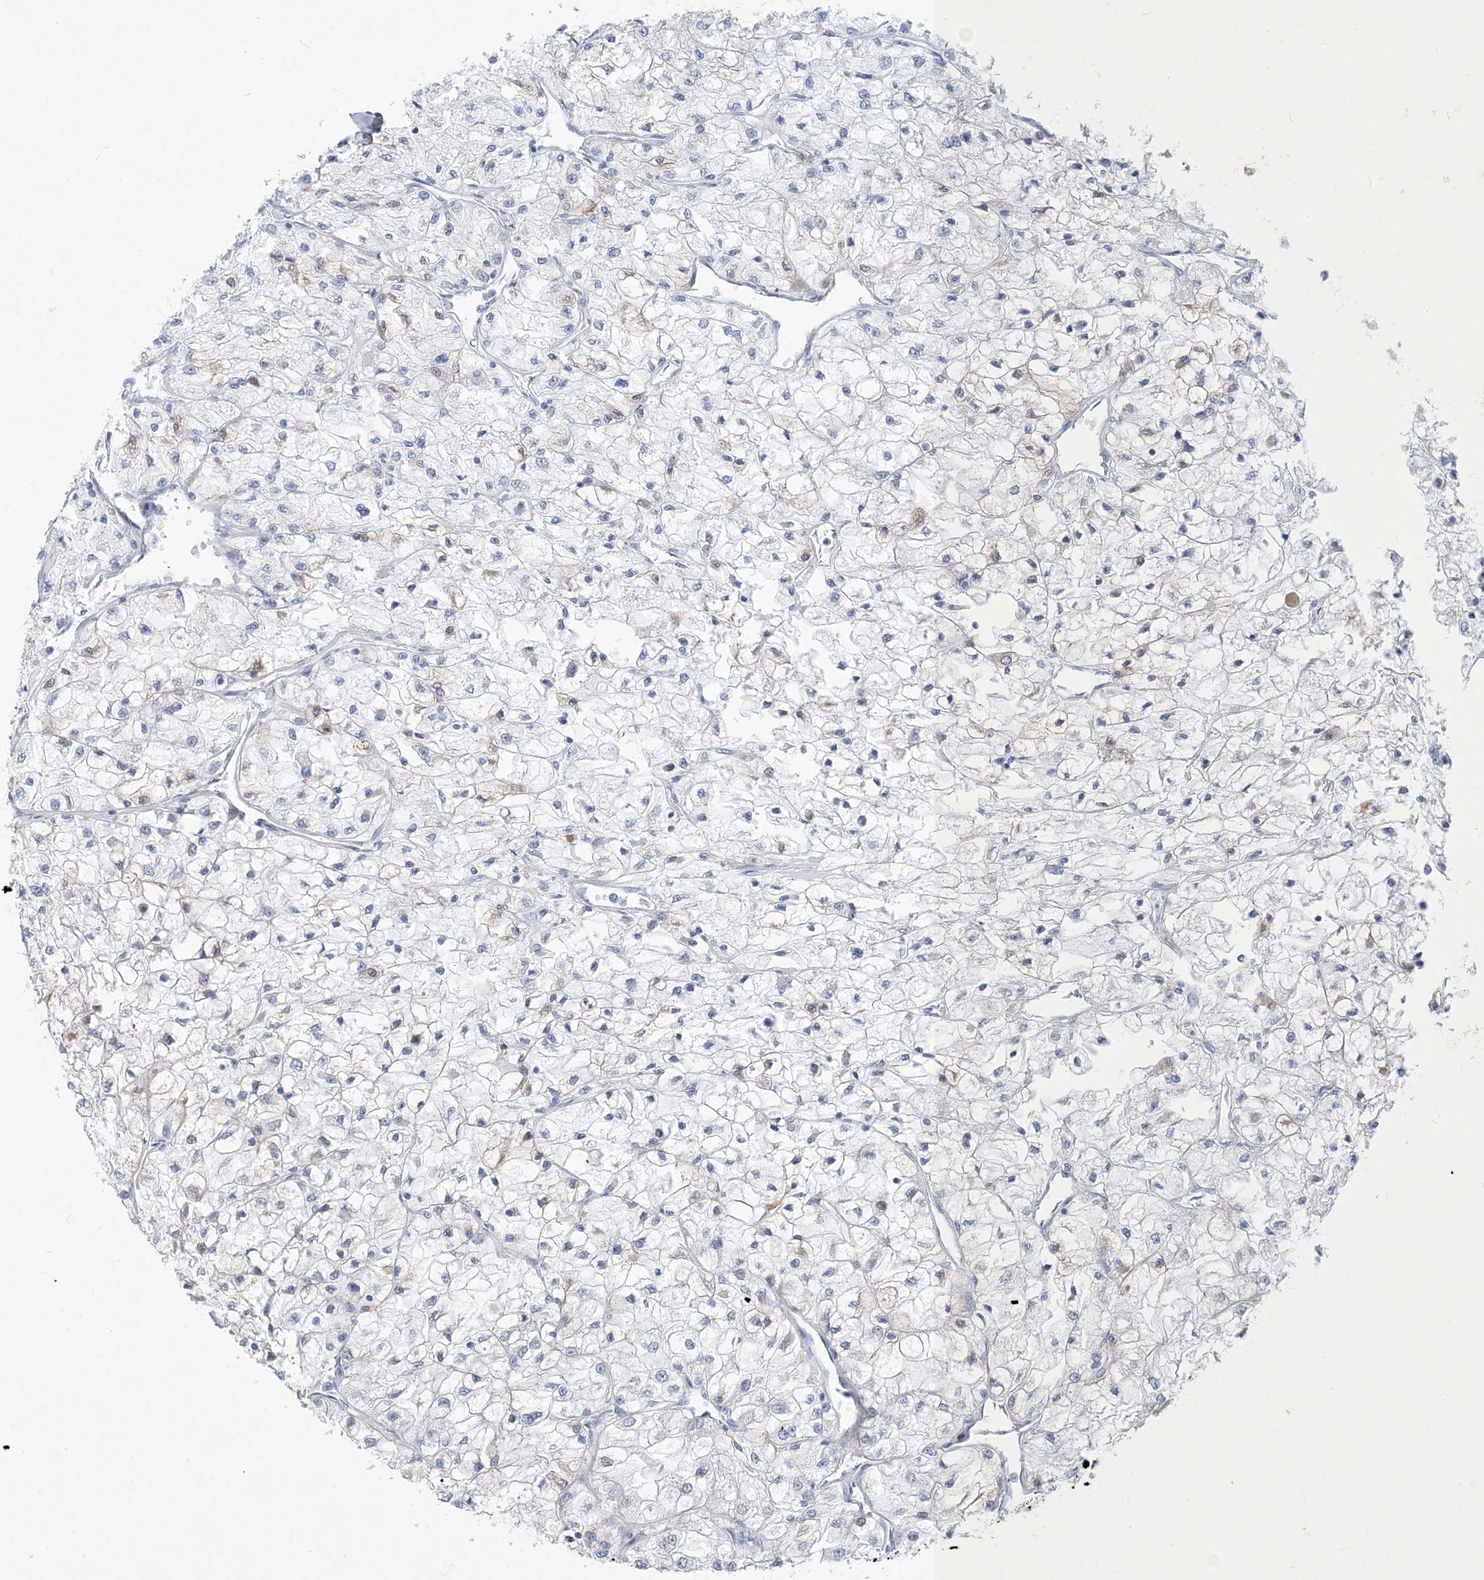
{"staining": {"intensity": "negative", "quantity": "none", "location": "none"}, "tissue": "renal cancer", "cell_type": "Tumor cells", "image_type": "cancer", "snomed": [{"axis": "morphology", "description": "Adenocarcinoma, NOS"}, {"axis": "topography", "description": "Kidney"}], "caption": "Photomicrograph shows no significant protein staining in tumor cells of renal cancer (adenocarcinoma).", "gene": "MOXD1", "patient": {"sex": "male", "age": 80}}